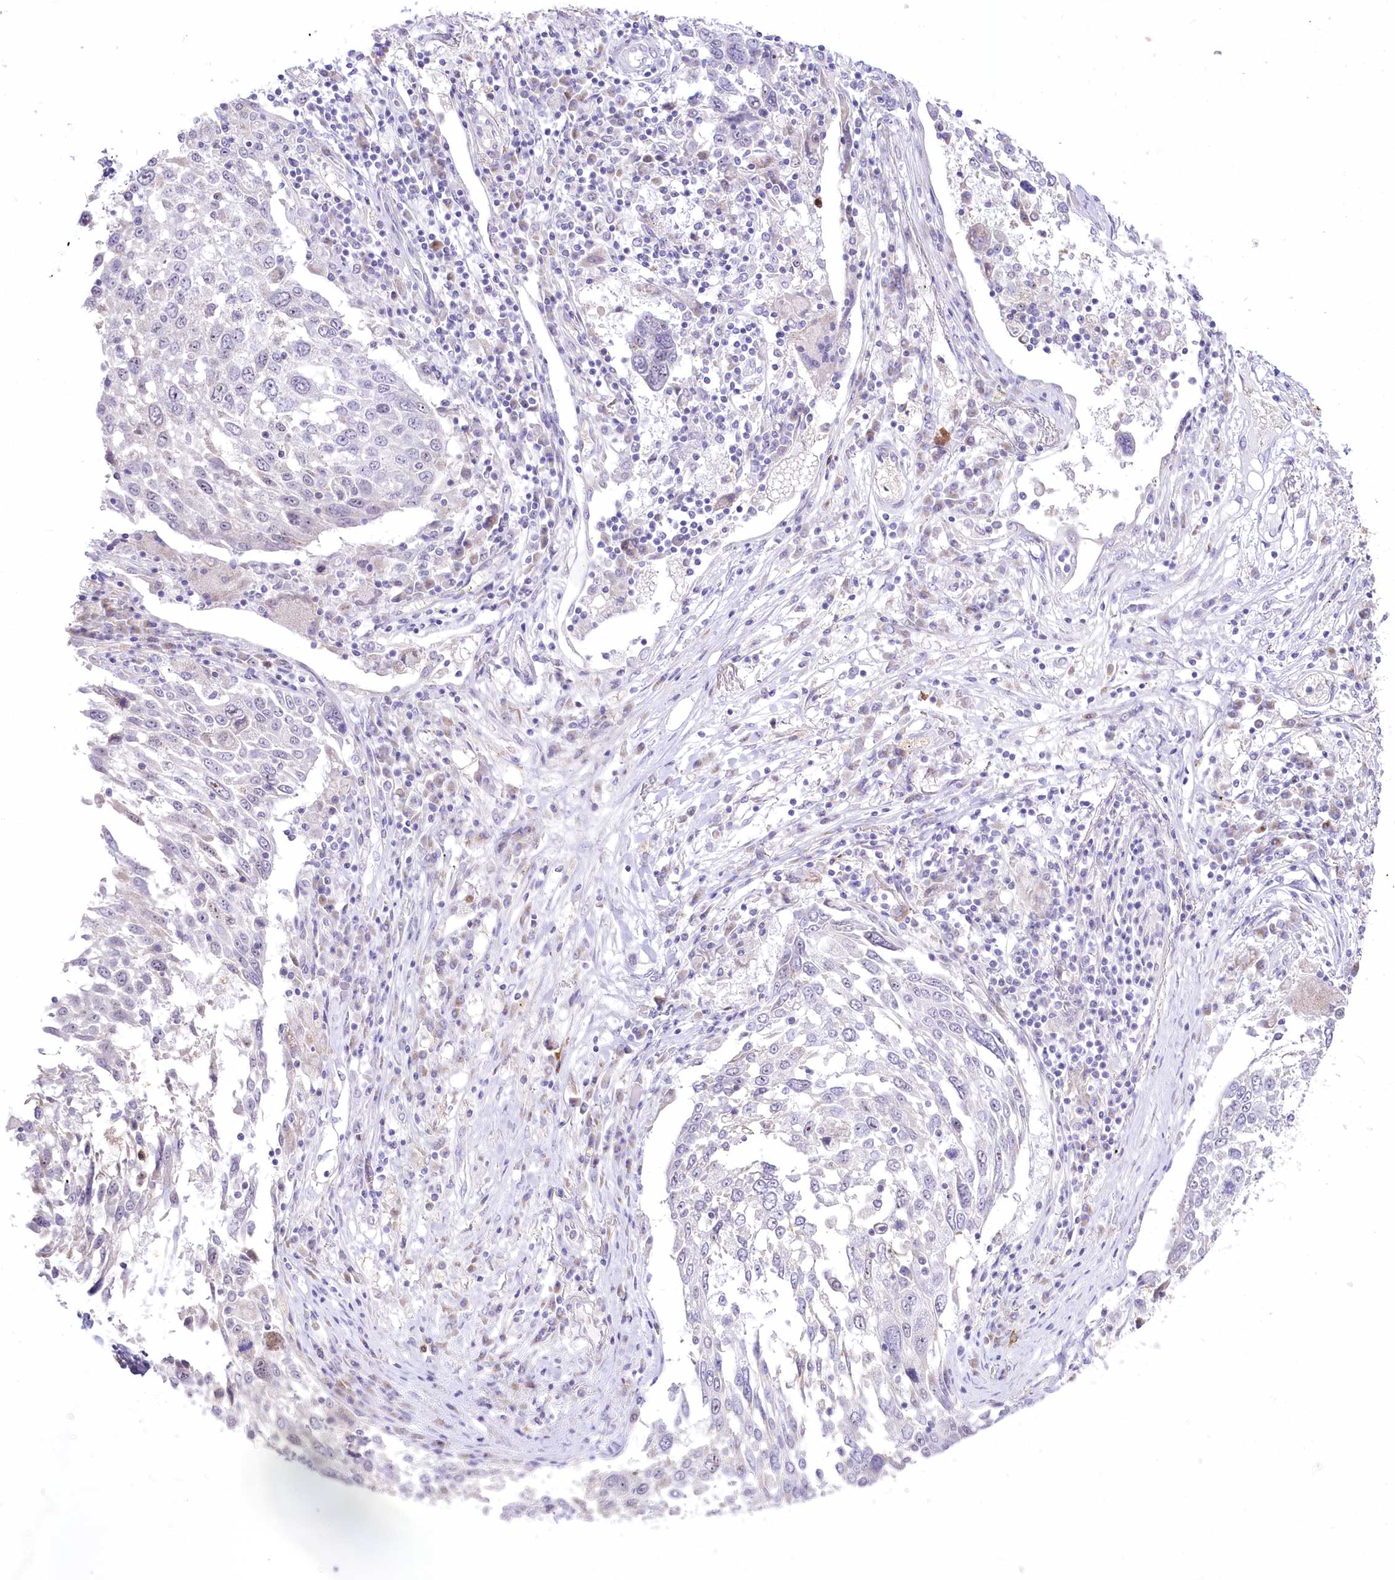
{"staining": {"intensity": "negative", "quantity": "none", "location": "none"}, "tissue": "lung cancer", "cell_type": "Tumor cells", "image_type": "cancer", "snomed": [{"axis": "morphology", "description": "Squamous cell carcinoma, NOS"}, {"axis": "topography", "description": "Lung"}], "caption": "Squamous cell carcinoma (lung) stained for a protein using immunohistochemistry reveals no expression tumor cells.", "gene": "BEND7", "patient": {"sex": "male", "age": 65}}